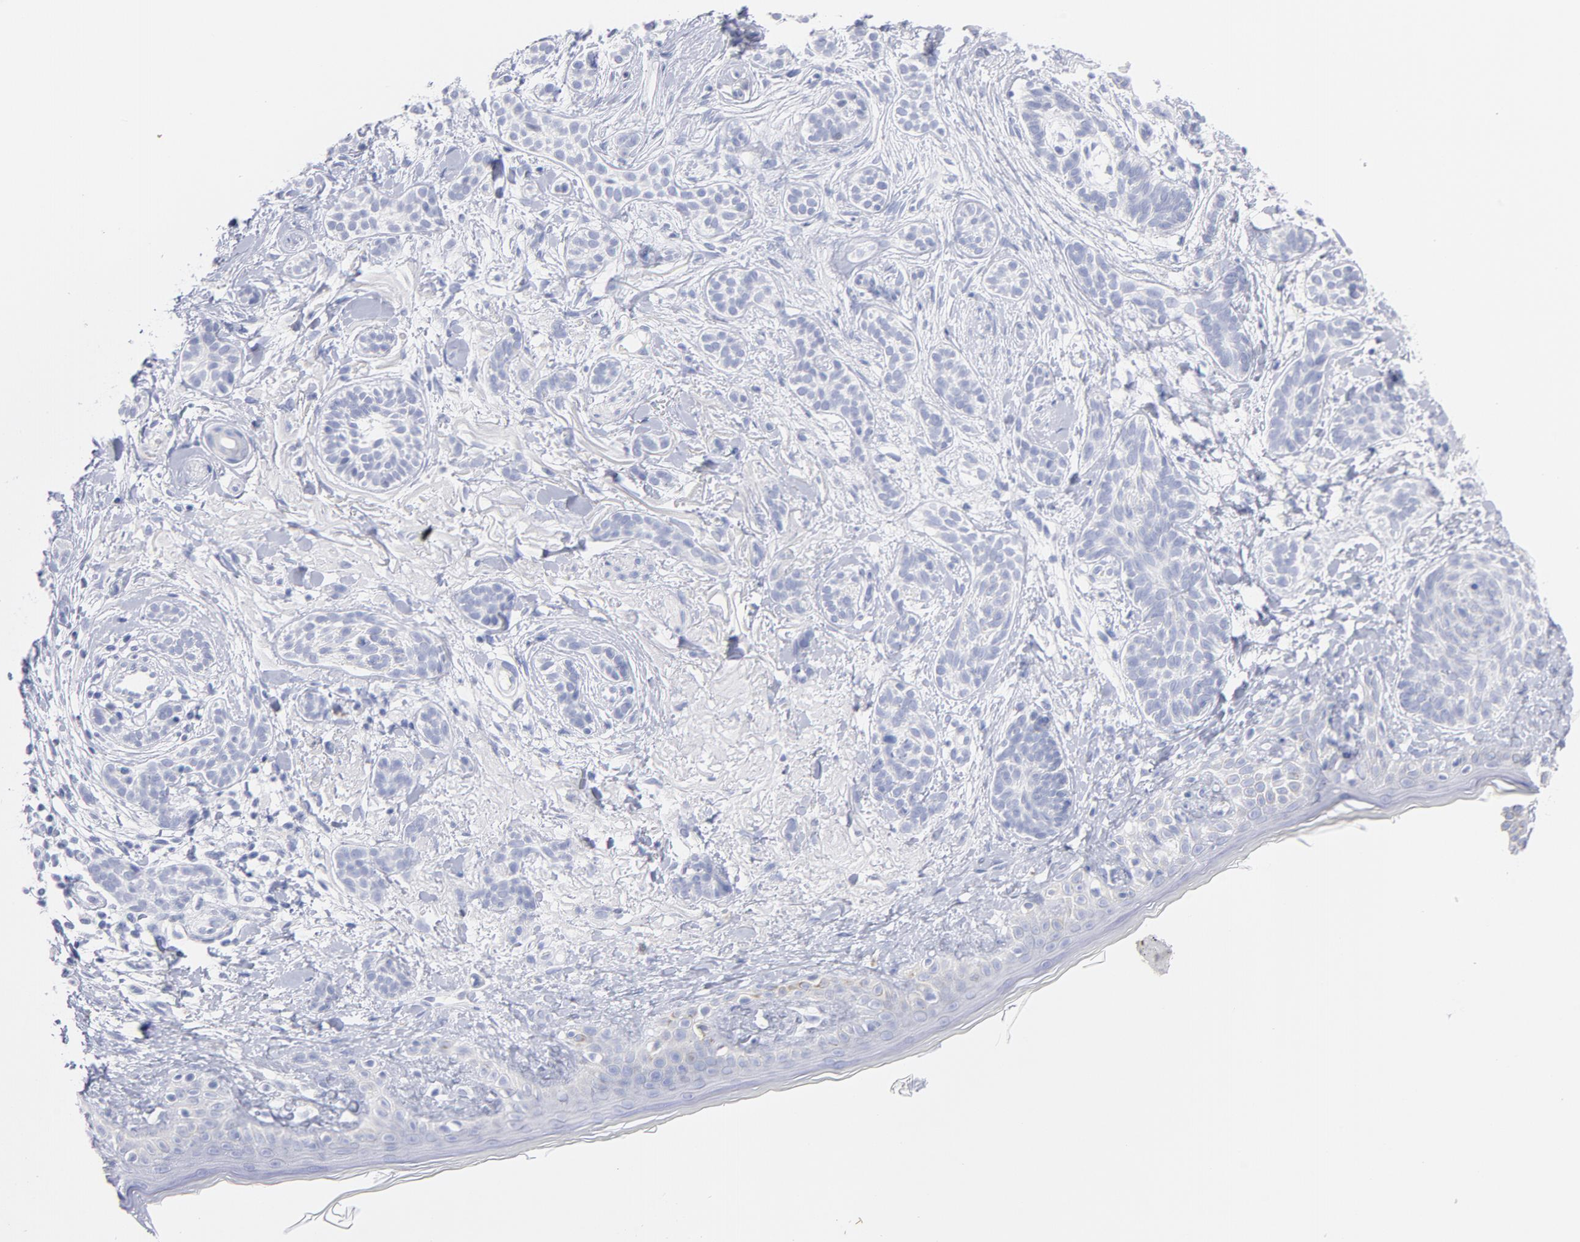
{"staining": {"intensity": "negative", "quantity": "none", "location": "none"}, "tissue": "skin cancer", "cell_type": "Tumor cells", "image_type": "cancer", "snomed": [{"axis": "morphology", "description": "Normal tissue, NOS"}, {"axis": "morphology", "description": "Basal cell carcinoma"}, {"axis": "topography", "description": "Skin"}], "caption": "Immunohistochemistry of skin cancer demonstrates no positivity in tumor cells.", "gene": "SCGN", "patient": {"sex": "male", "age": 63}}